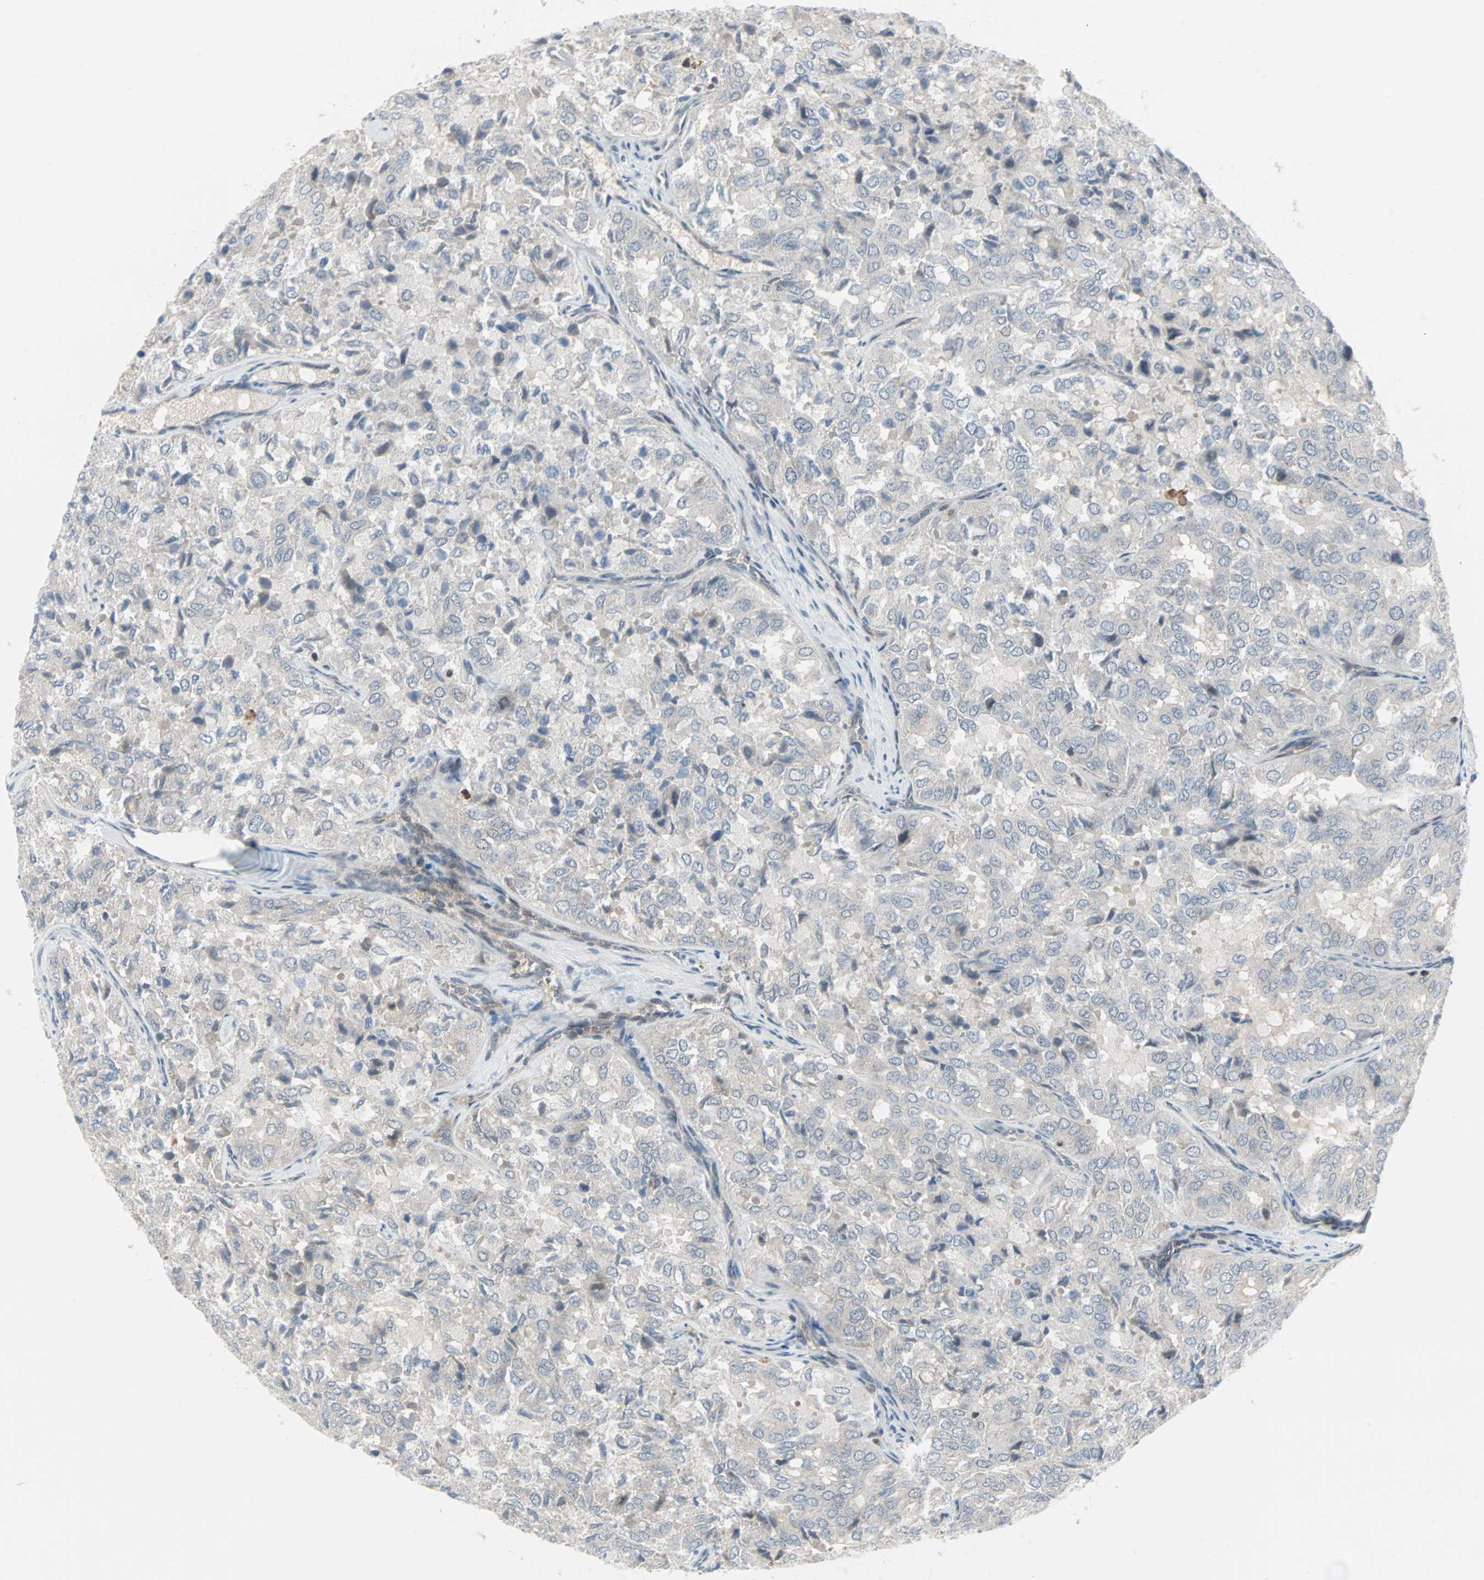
{"staining": {"intensity": "negative", "quantity": "none", "location": "none"}, "tissue": "thyroid cancer", "cell_type": "Tumor cells", "image_type": "cancer", "snomed": [{"axis": "morphology", "description": "Follicular adenoma carcinoma, NOS"}, {"axis": "topography", "description": "Thyroid gland"}], "caption": "This is a micrograph of immunohistochemistry staining of thyroid cancer (follicular adenoma carcinoma), which shows no staining in tumor cells.", "gene": "CASP3", "patient": {"sex": "male", "age": 75}}